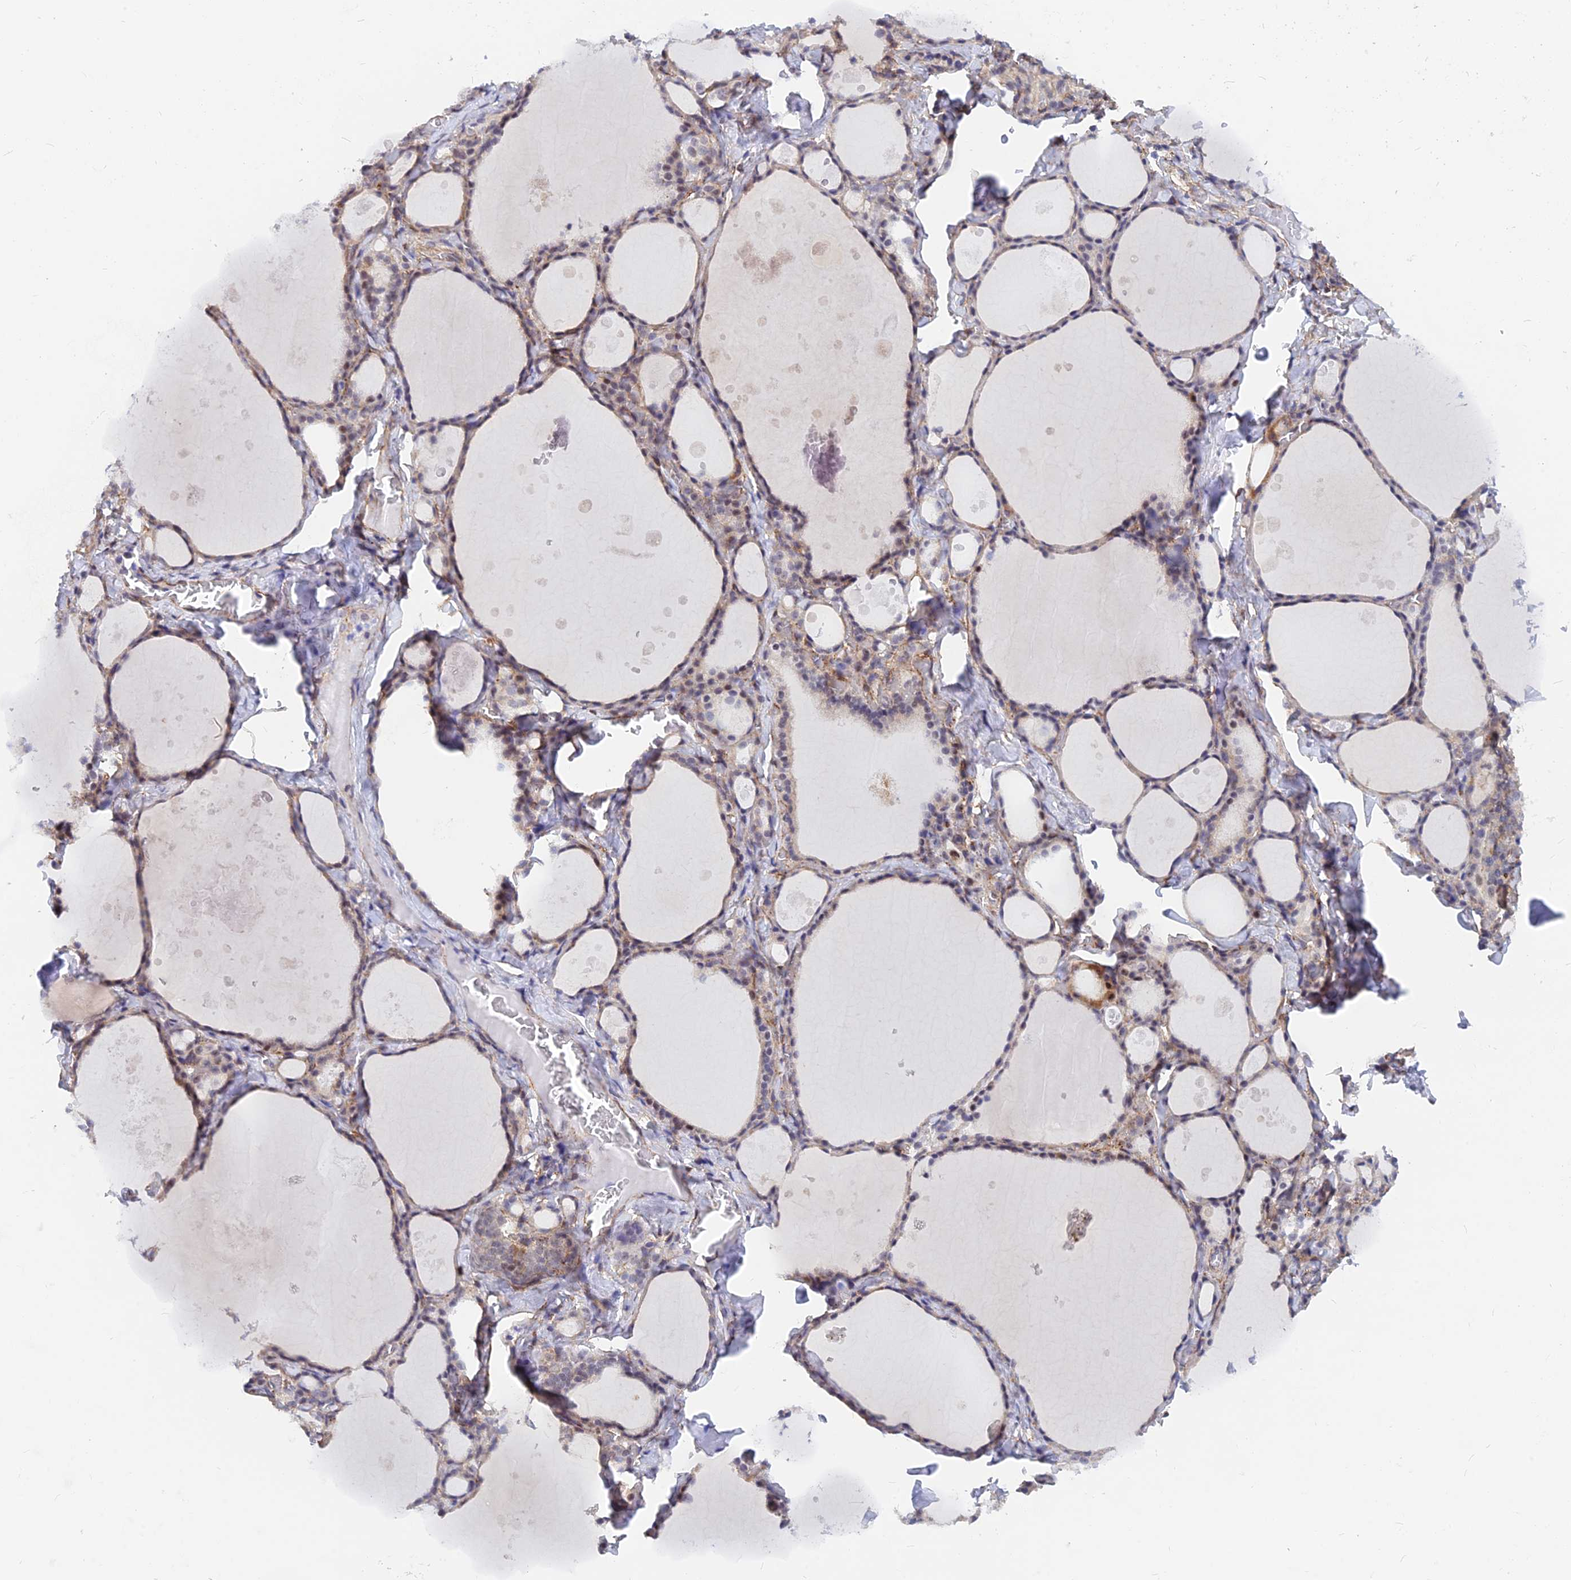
{"staining": {"intensity": "weak", "quantity": "25%-75%", "location": "cytoplasmic/membranous,nuclear"}, "tissue": "thyroid gland", "cell_type": "Glandular cells", "image_type": "normal", "snomed": [{"axis": "morphology", "description": "Normal tissue, NOS"}, {"axis": "topography", "description": "Thyroid gland"}], "caption": "Immunohistochemical staining of unremarkable thyroid gland displays weak cytoplasmic/membranous,nuclear protein expression in about 25%-75% of glandular cells.", "gene": "VSTM2L", "patient": {"sex": "male", "age": 56}}